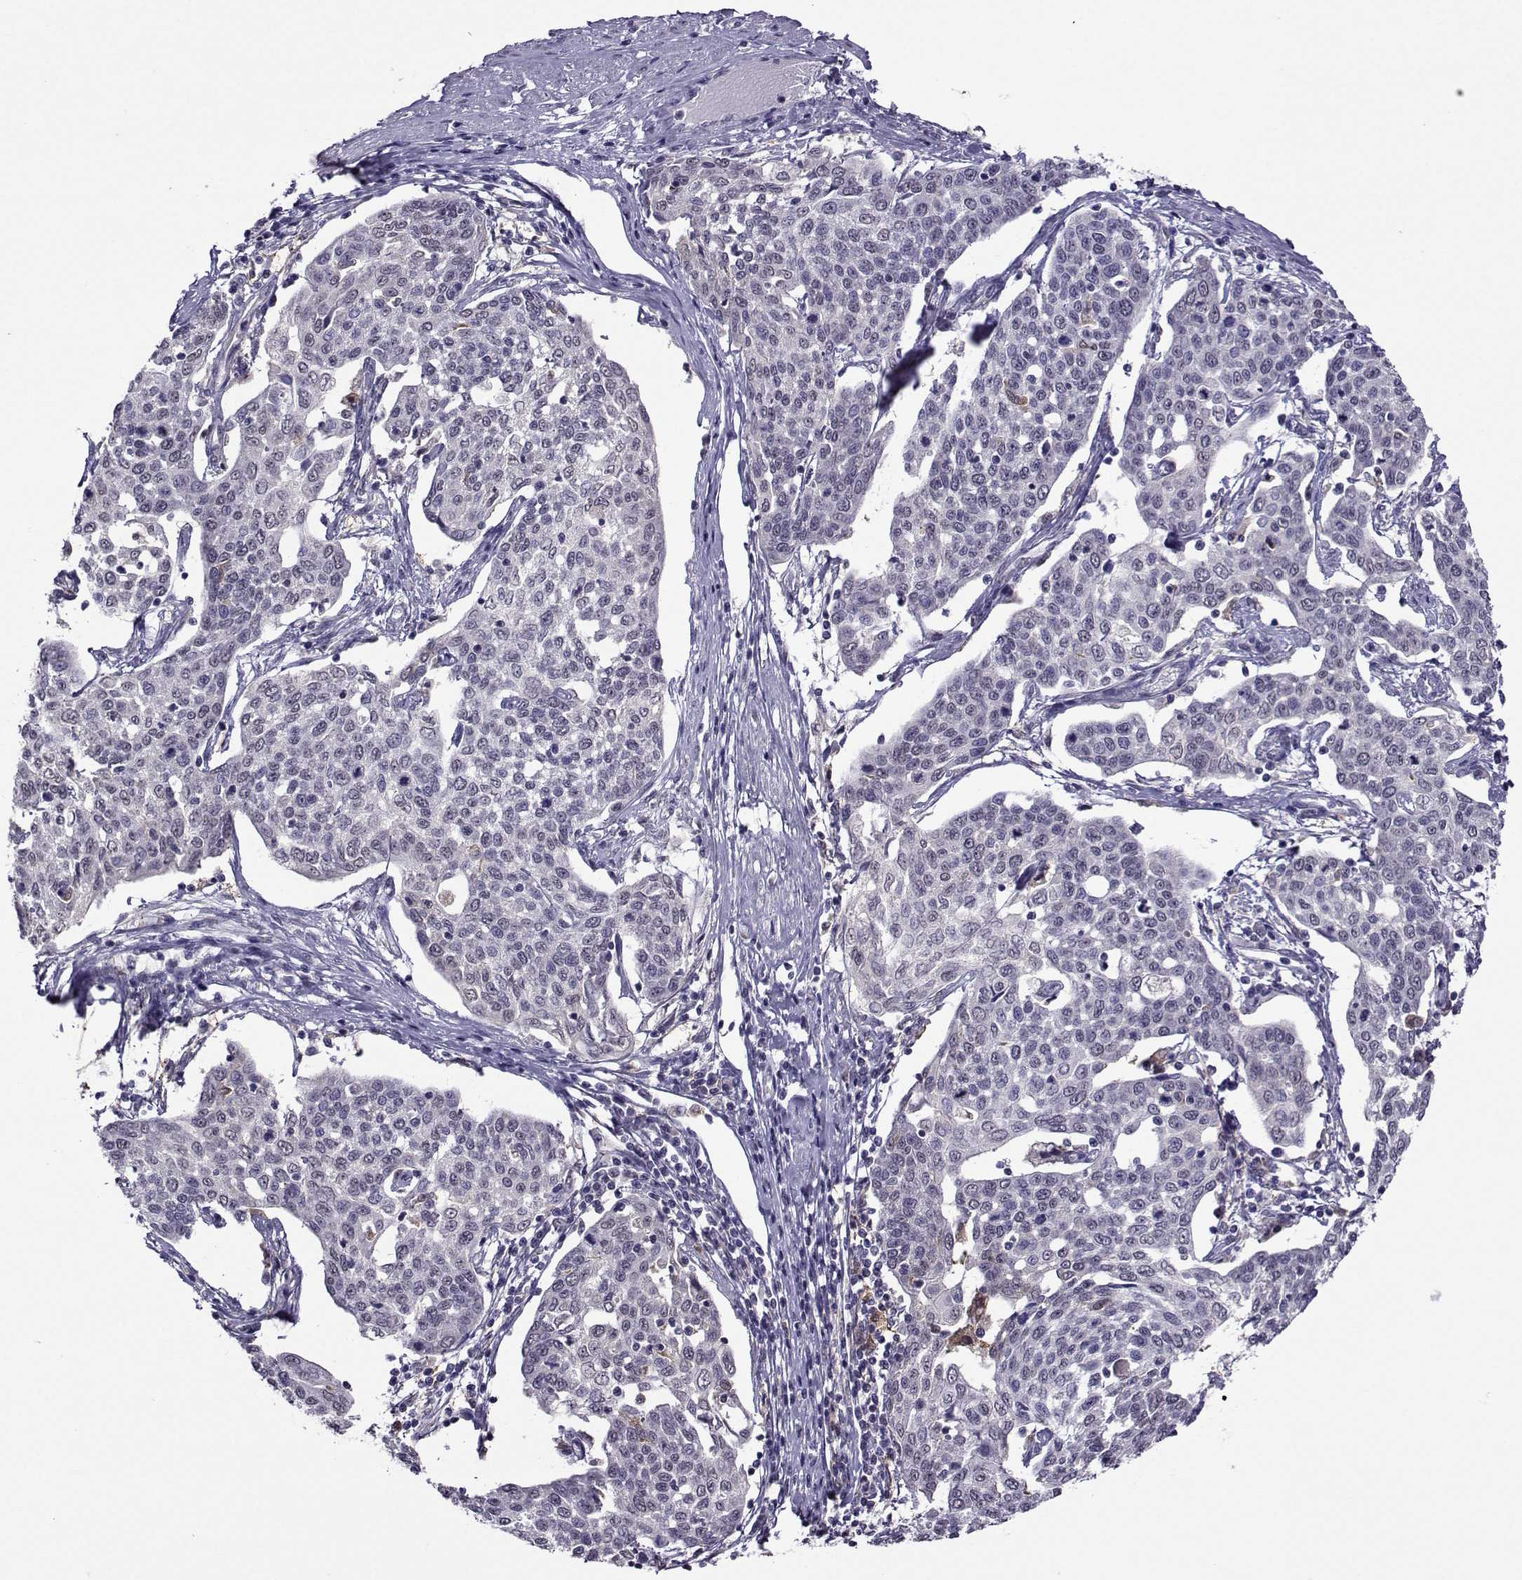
{"staining": {"intensity": "negative", "quantity": "none", "location": "none"}, "tissue": "cervical cancer", "cell_type": "Tumor cells", "image_type": "cancer", "snomed": [{"axis": "morphology", "description": "Squamous cell carcinoma, NOS"}, {"axis": "topography", "description": "Cervix"}], "caption": "Immunohistochemistry (IHC) image of cervical cancer stained for a protein (brown), which reveals no staining in tumor cells.", "gene": "DDX20", "patient": {"sex": "female", "age": 34}}